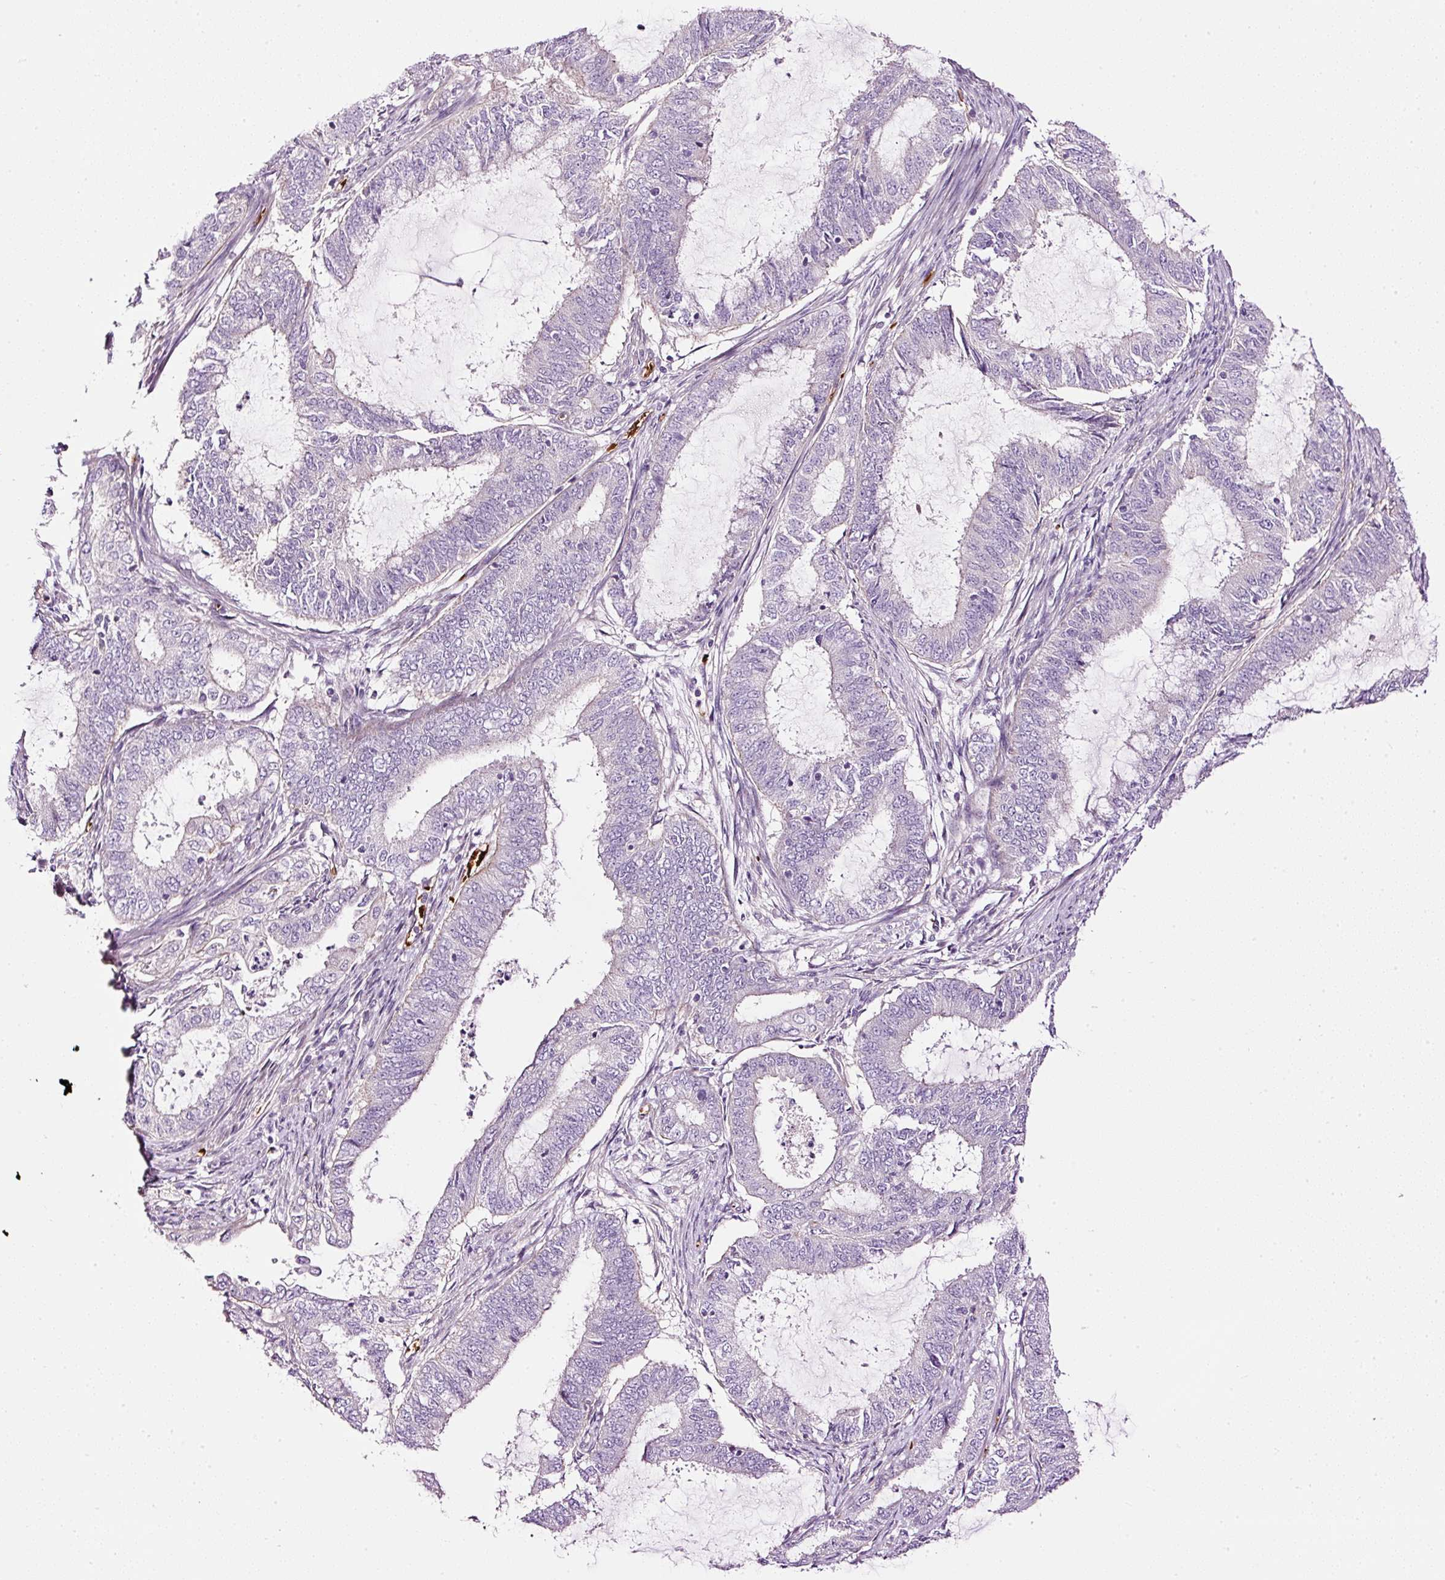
{"staining": {"intensity": "negative", "quantity": "none", "location": "none"}, "tissue": "endometrial cancer", "cell_type": "Tumor cells", "image_type": "cancer", "snomed": [{"axis": "morphology", "description": "Adenocarcinoma, NOS"}, {"axis": "topography", "description": "Endometrium"}], "caption": "This photomicrograph is of endometrial cancer stained with immunohistochemistry (IHC) to label a protein in brown with the nuclei are counter-stained blue. There is no positivity in tumor cells.", "gene": "USHBP1", "patient": {"sex": "female", "age": 51}}